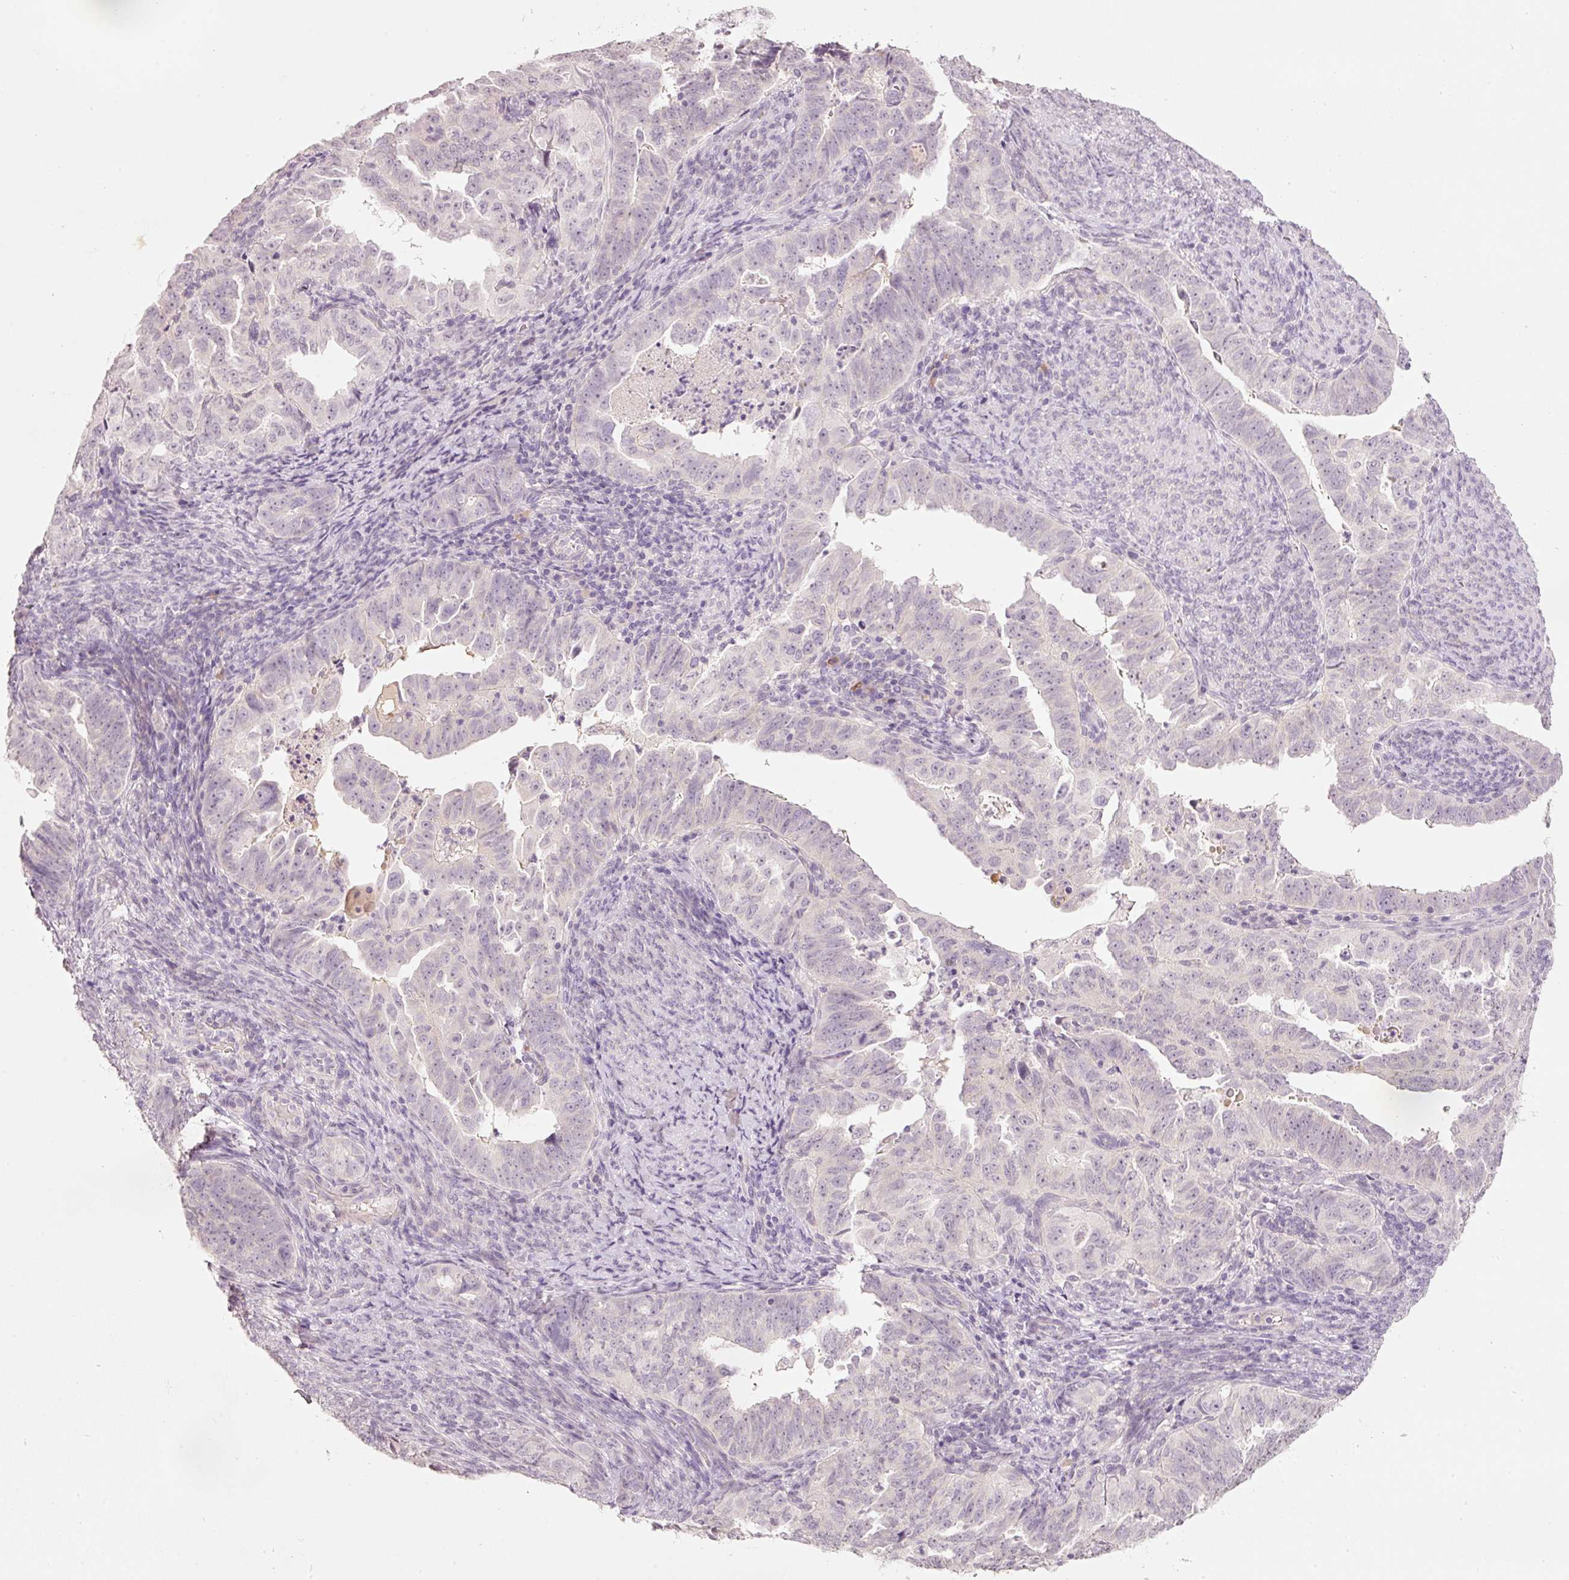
{"staining": {"intensity": "negative", "quantity": "none", "location": "none"}, "tissue": "endometrial cancer", "cell_type": "Tumor cells", "image_type": "cancer", "snomed": [{"axis": "morphology", "description": "Adenocarcinoma, NOS"}, {"axis": "topography", "description": "Endometrium"}], "caption": "IHC photomicrograph of human endometrial cancer stained for a protein (brown), which demonstrates no expression in tumor cells.", "gene": "STEAP1", "patient": {"sex": "female", "age": 65}}